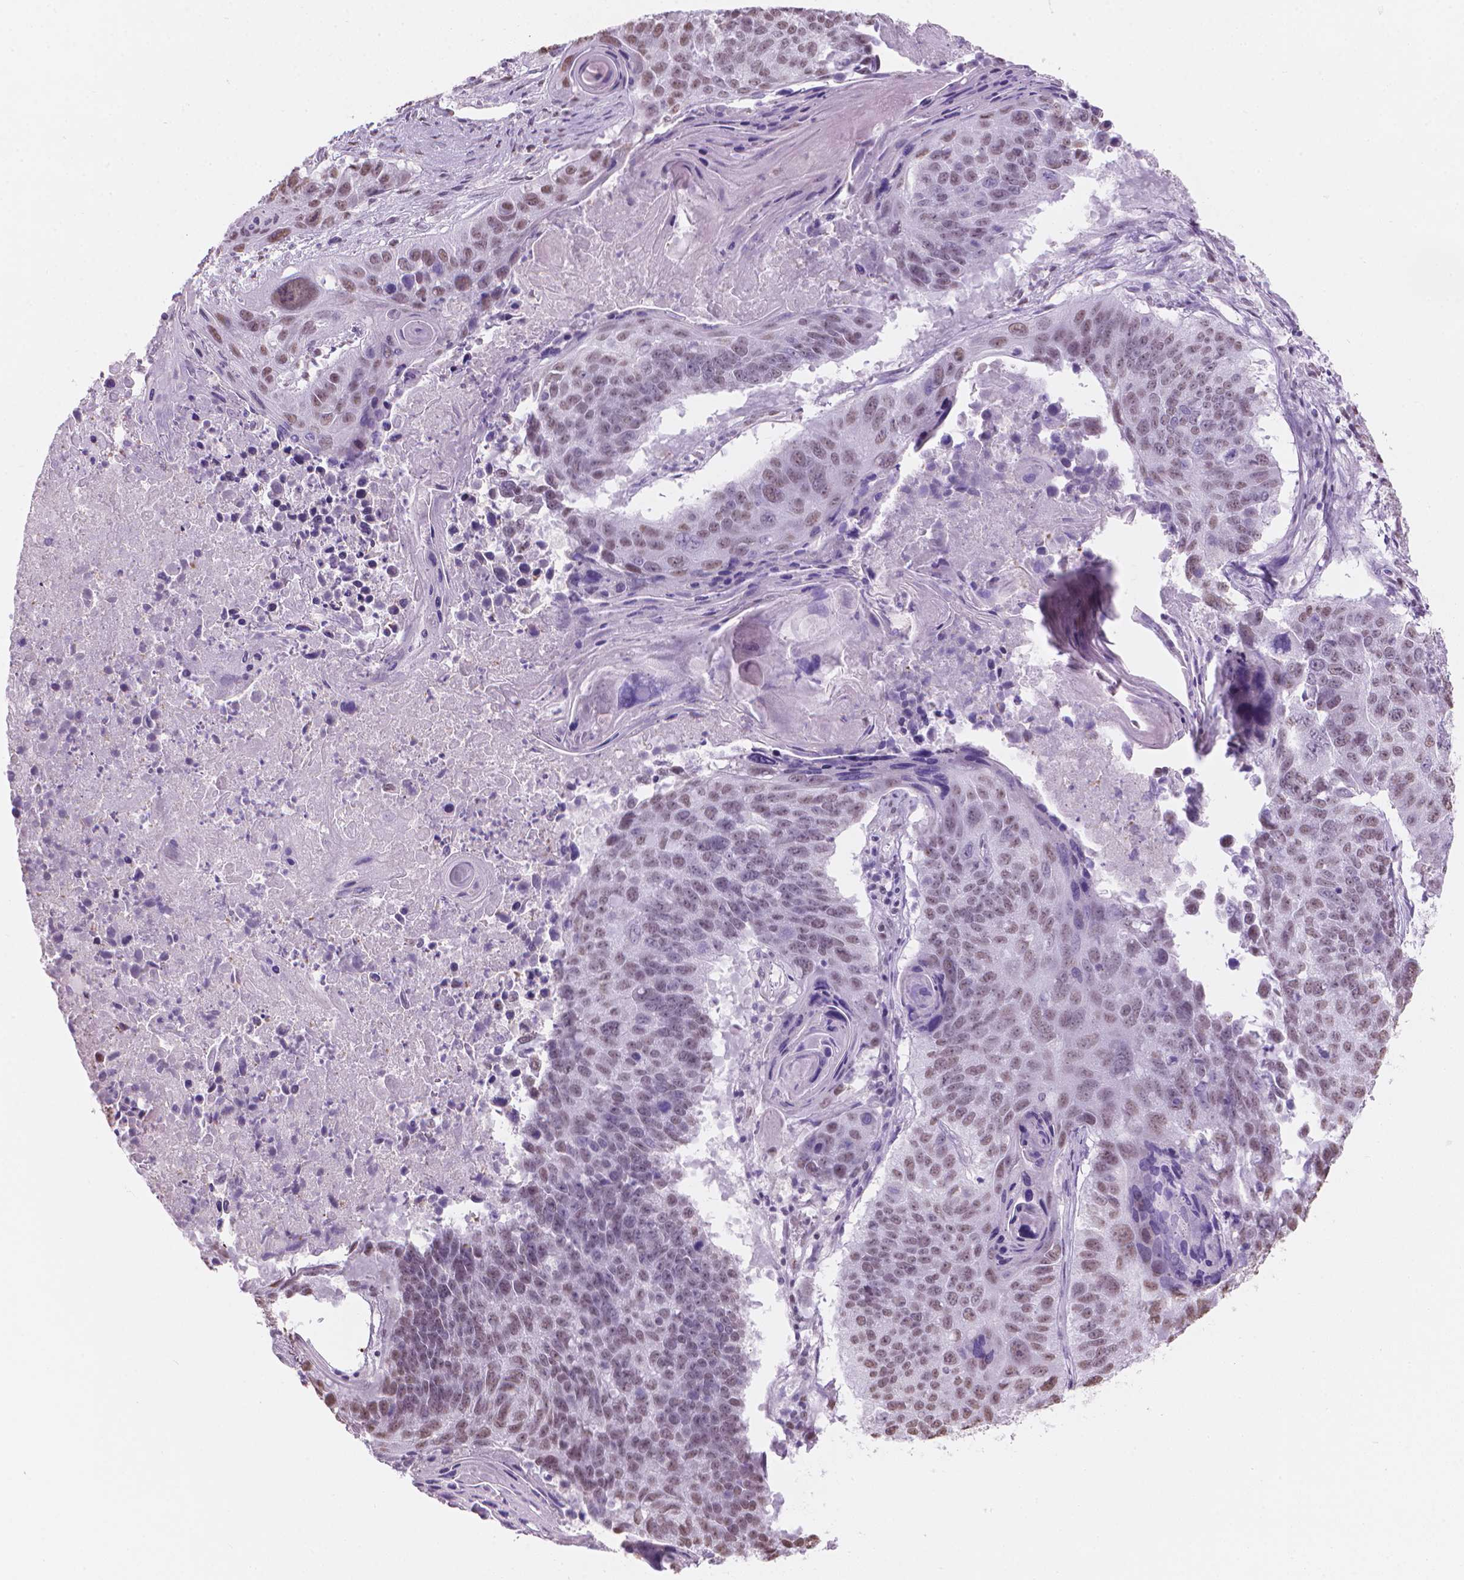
{"staining": {"intensity": "weak", "quantity": "<25%", "location": "nuclear"}, "tissue": "lung cancer", "cell_type": "Tumor cells", "image_type": "cancer", "snomed": [{"axis": "morphology", "description": "Squamous cell carcinoma, NOS"}, {"axis": "topography", "description": "Lung"}], "caption": "There is no significant expression in tumor cells of lung cancer.", "gene": "PIAS2", "patient": {"sex": "male", "age": 73}}